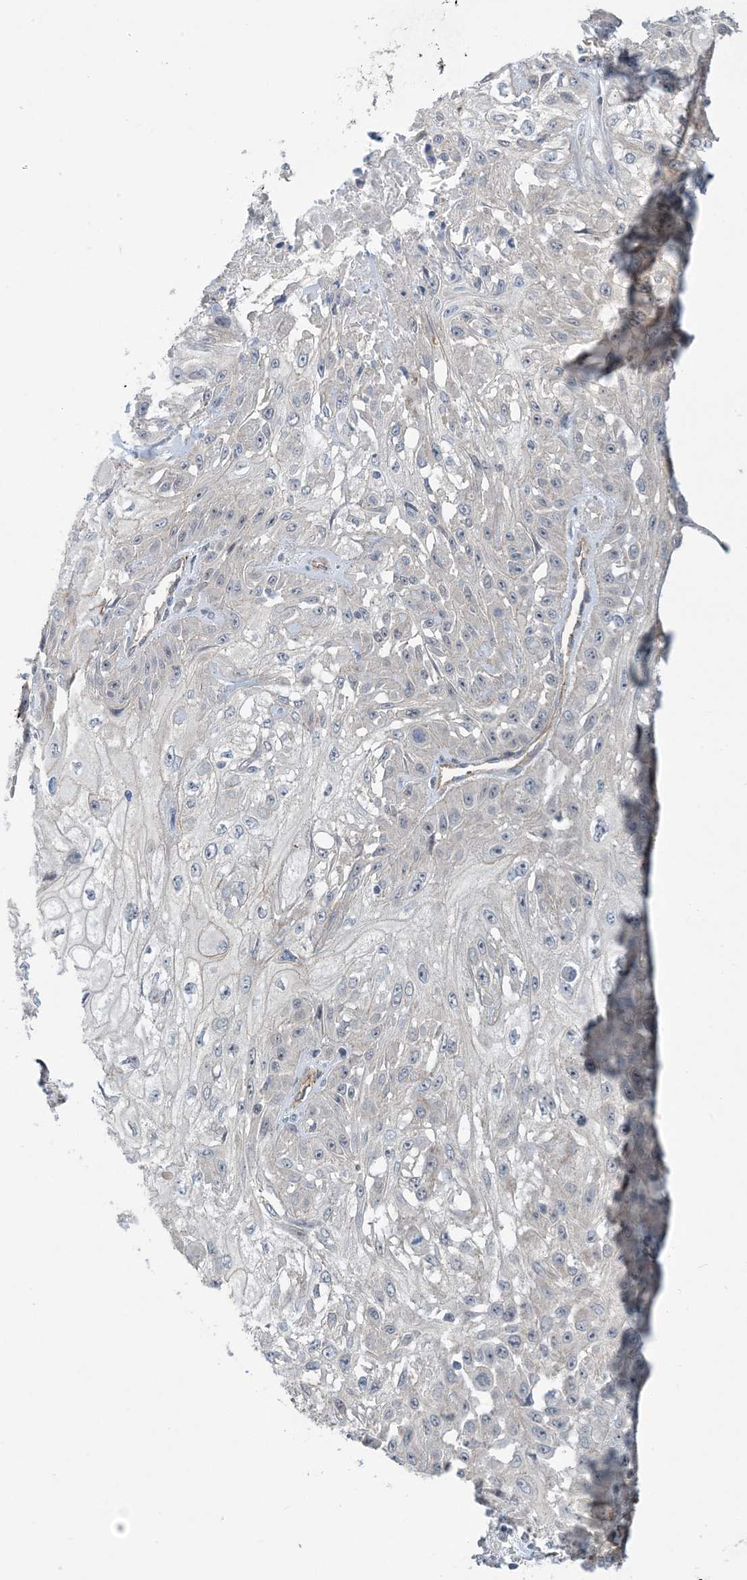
{"staining": {"intensity": "negative", "quantity": "none", "location": "none"}, "tissue": "skin cancer", "cell_type": "Tumor cells", "image_type": "cancer", "snomed": [{"axis": "morphology", "description": "Squamous cell carcinoma, NOS"}, {"axis": "morphology", "description": "Squamous cell carcinoma, metastatic, NOS"}, {"axis": "topography", "description": "Skin"}, {"axis": "topography", "description": "Lymph node"}], "caption": "The micrograph displays no significant expression in tumor cells of skin metastatic squamous cell carcinoma. Brightfield microscopy of IHC stained with DAB (3,3'-diaminobenzidine) (brown) and hematoxylin (blue), captured at high magnification.", "gene": "AOC1", "patient": {"sex": "male", "age": 75}}